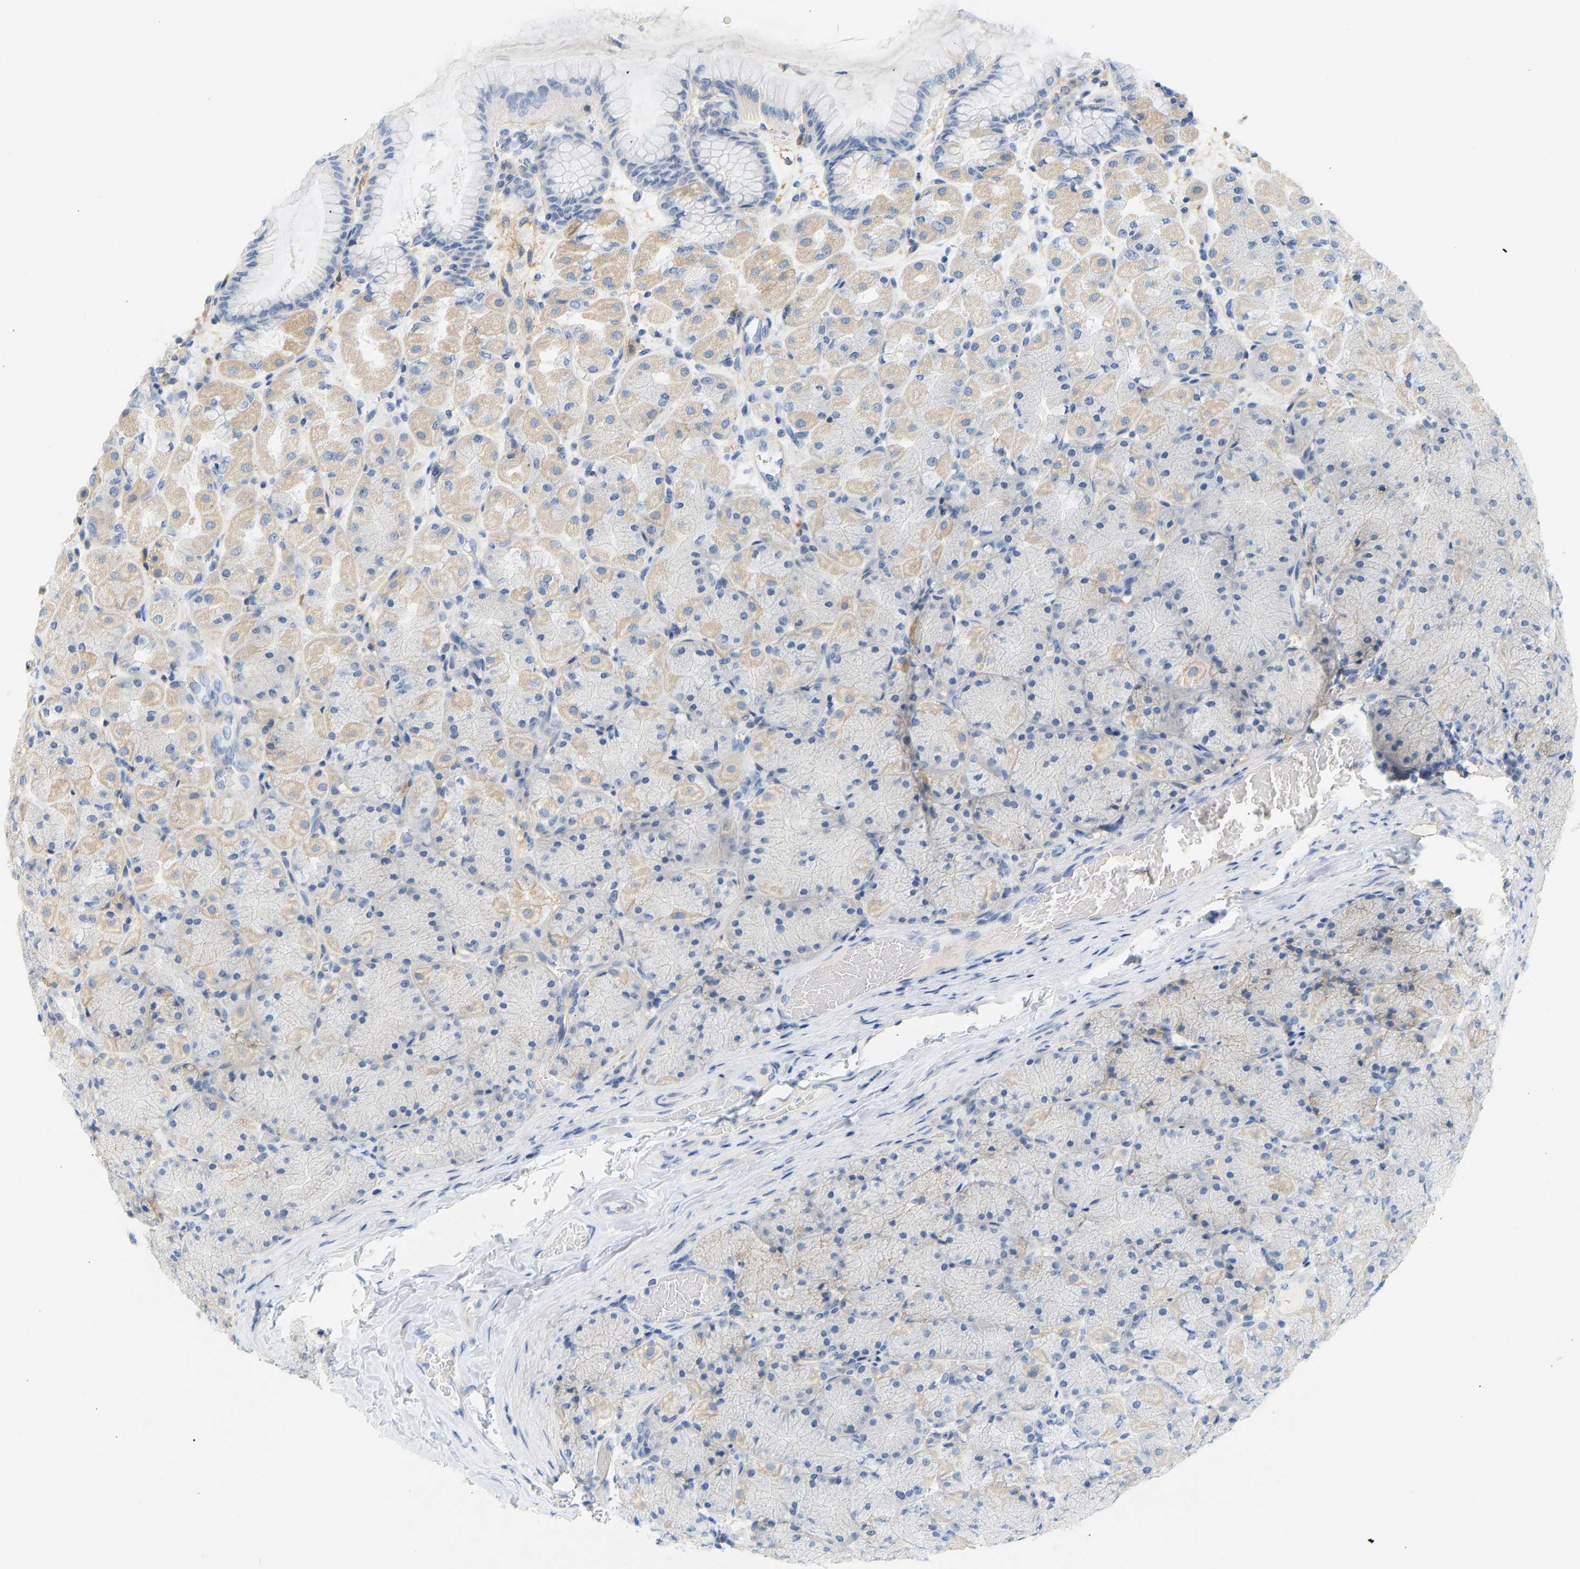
{"staining": {"intensity": "weak", "quantity": "<25%", "location": "cytoplasmic/membranous"}, "tissue": "stomach", "cell_type": "Glandular cells", "image_type": "normal", "snomed": [{"axis": "morphology", "description": "Normal tissue, NOS"}, {"axis": "topography", "description": "Stomach, upper"}], "caption": "Immunohistochemistry (IHC) of normal human stomach reveals no positivity in glandular cells.", "gene": "BVES", "patient": {"sex": "female", "age": 56}}